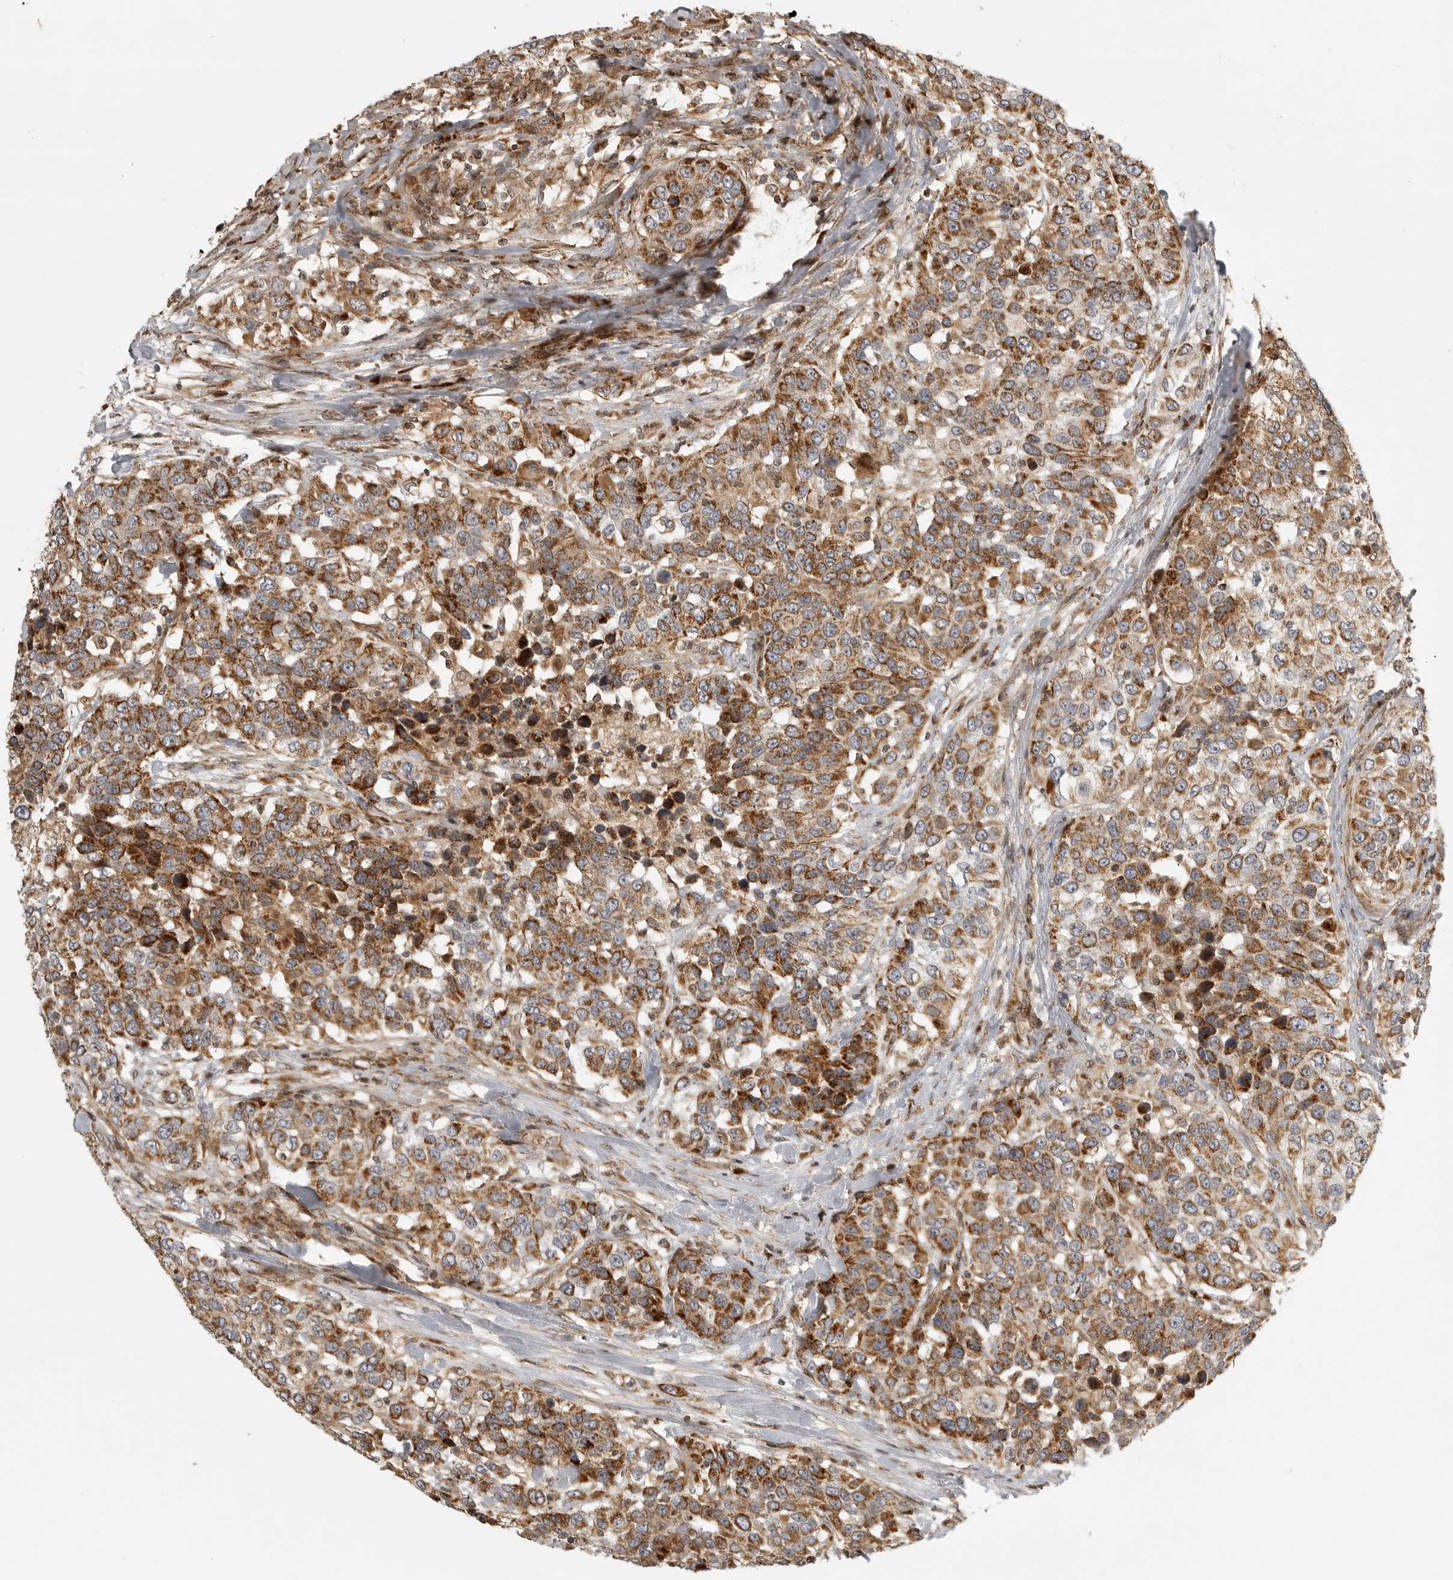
{"staining": {"intensity": "moderate", "quantity": ">75%", "location": "cytoplasmic/membranous"}, "tissue": "urothelial cancer", "cell_type": "Tumor cells", "image_type": "cancer", "snomed": [{"axis": "morphology", "description": "Urothelial carcinoma, High grade"}, {"axis": "topography", "description": "Urinary bladder"}], "caption": "An IHC image of tumor tissue is shown. Protein staining in brown shows moderate cytoplasmic/membranous positivity in urothelial cancer within tumor cells. (brown staining indicates protein expression, while blue staining denotes nuclei).", "gene": "NARS2", "patient": {"sex": "female", "age": 80}}